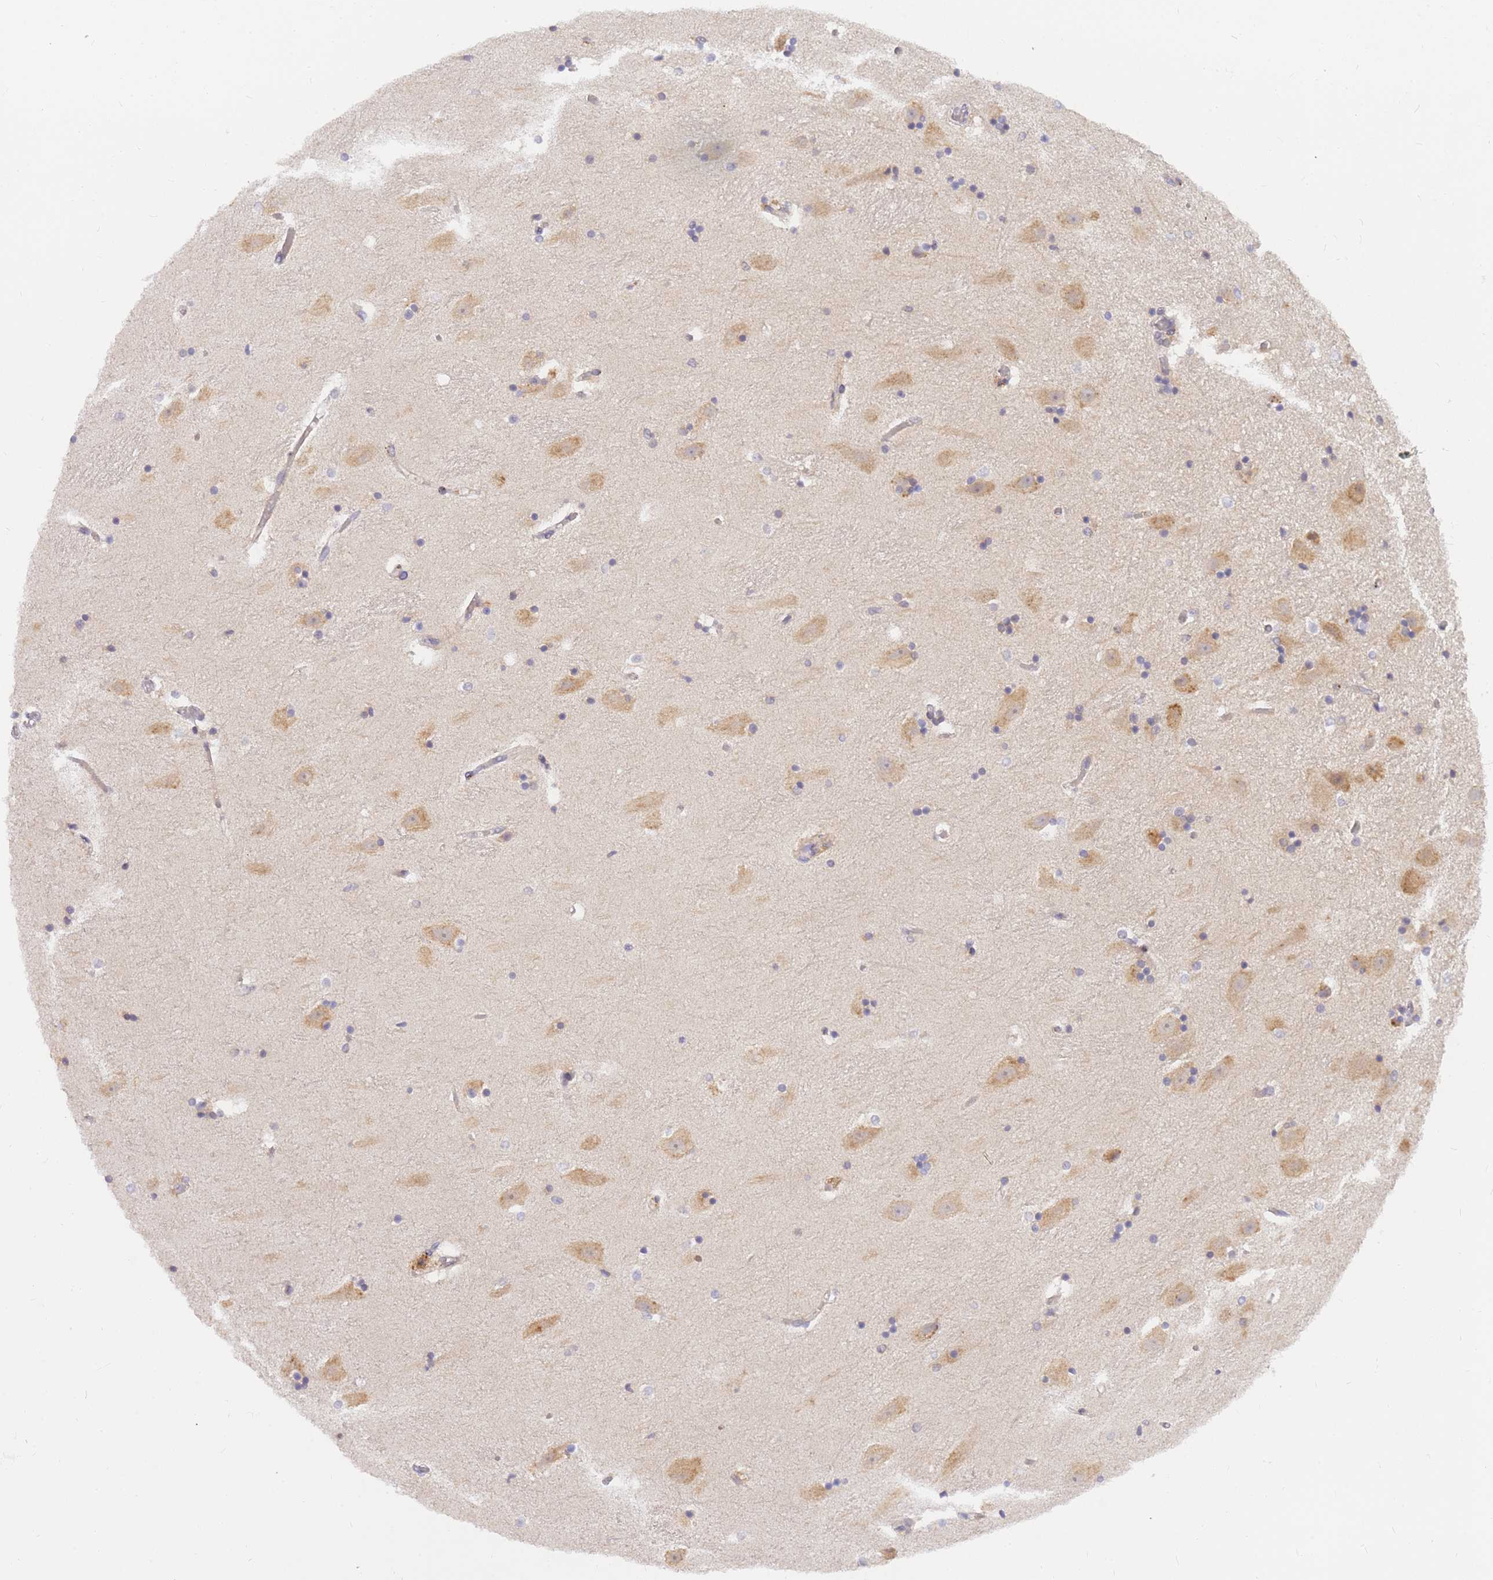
{"staining": {"intensity": "negative", "quantity": "none", "location": "none"}, "tissue": "hippocampus", "cell_type": "Glial cells", "image_type": "normal", "snomed": [{"axis": "morphology", "description": "Normal tissue, NOS"}, {"axis": "topography", "description": "Hippocampus"}], "caption": "IHC photomicrograph of normal hippocampus: human hippocampus stained with DAB (3,3'-diaminobenzidine) exhibits no significant protein expression in glial cells. (DAB (3,3'-diaminobenzidine) immunohistochemistry (IHC) with hematoxylin counter stain).", "gene": "ZNF577", "patient": {"sex": "female", "age": 52}}